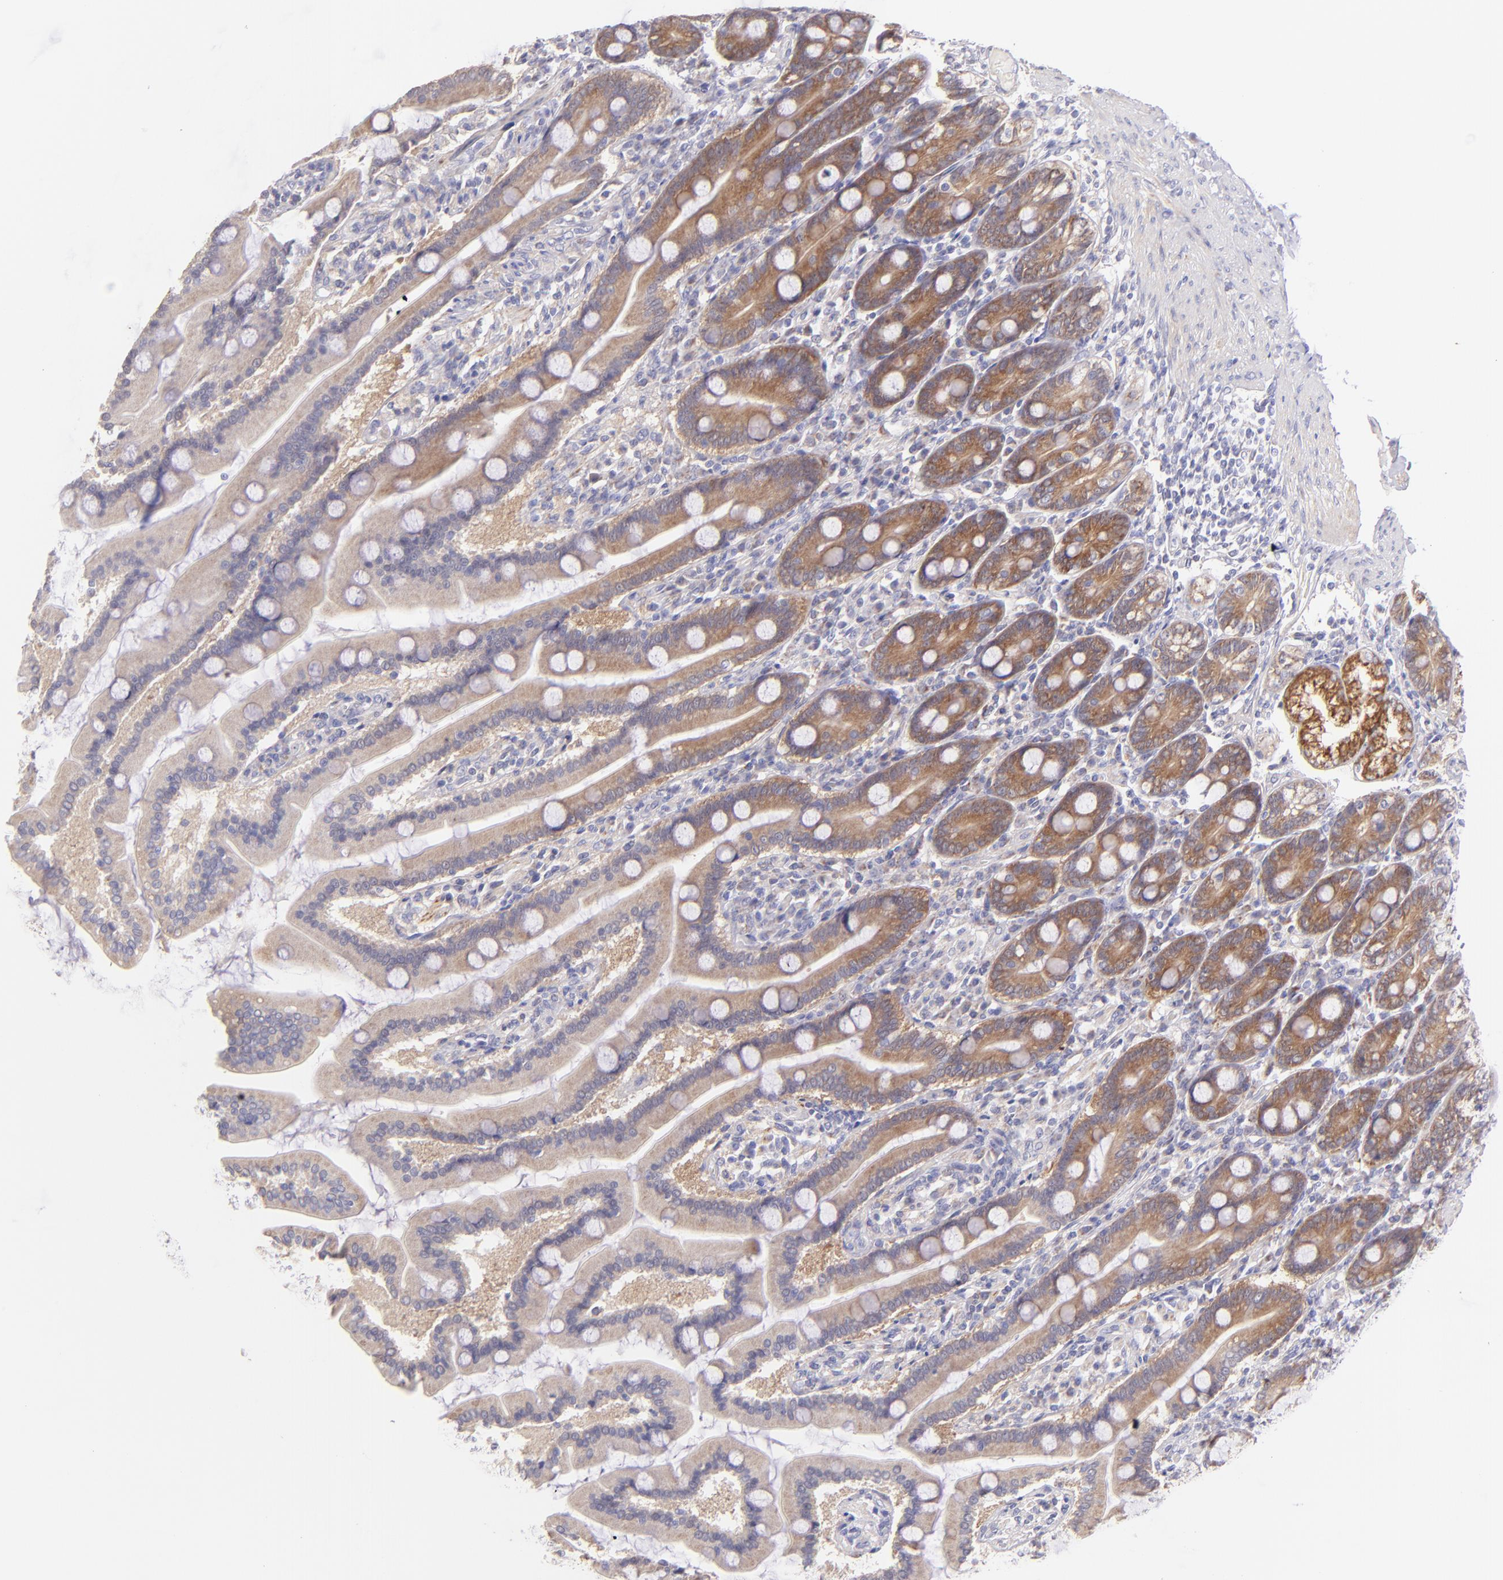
{"staining": {"intensity": "moderate", "quantity": "25%-75%", "location": "cytoplasmic/membranous"}, "tissue": "duodenum", "cell_type": "Glandular cells", "image_type": "normal", "snomed": [{"axis": "morphology", "description": "Normal tissue, NOS"}, {"axis": "topography", "description": "Duodenum"}], "caption": "Moderate cytoplasmic/membranous positivity for a protein is present in about 25%-75% of glandular cells of normal duodenum using IHC.", "gene": "SH2D4A", "patient": {"sex": "female", "age": 64}}